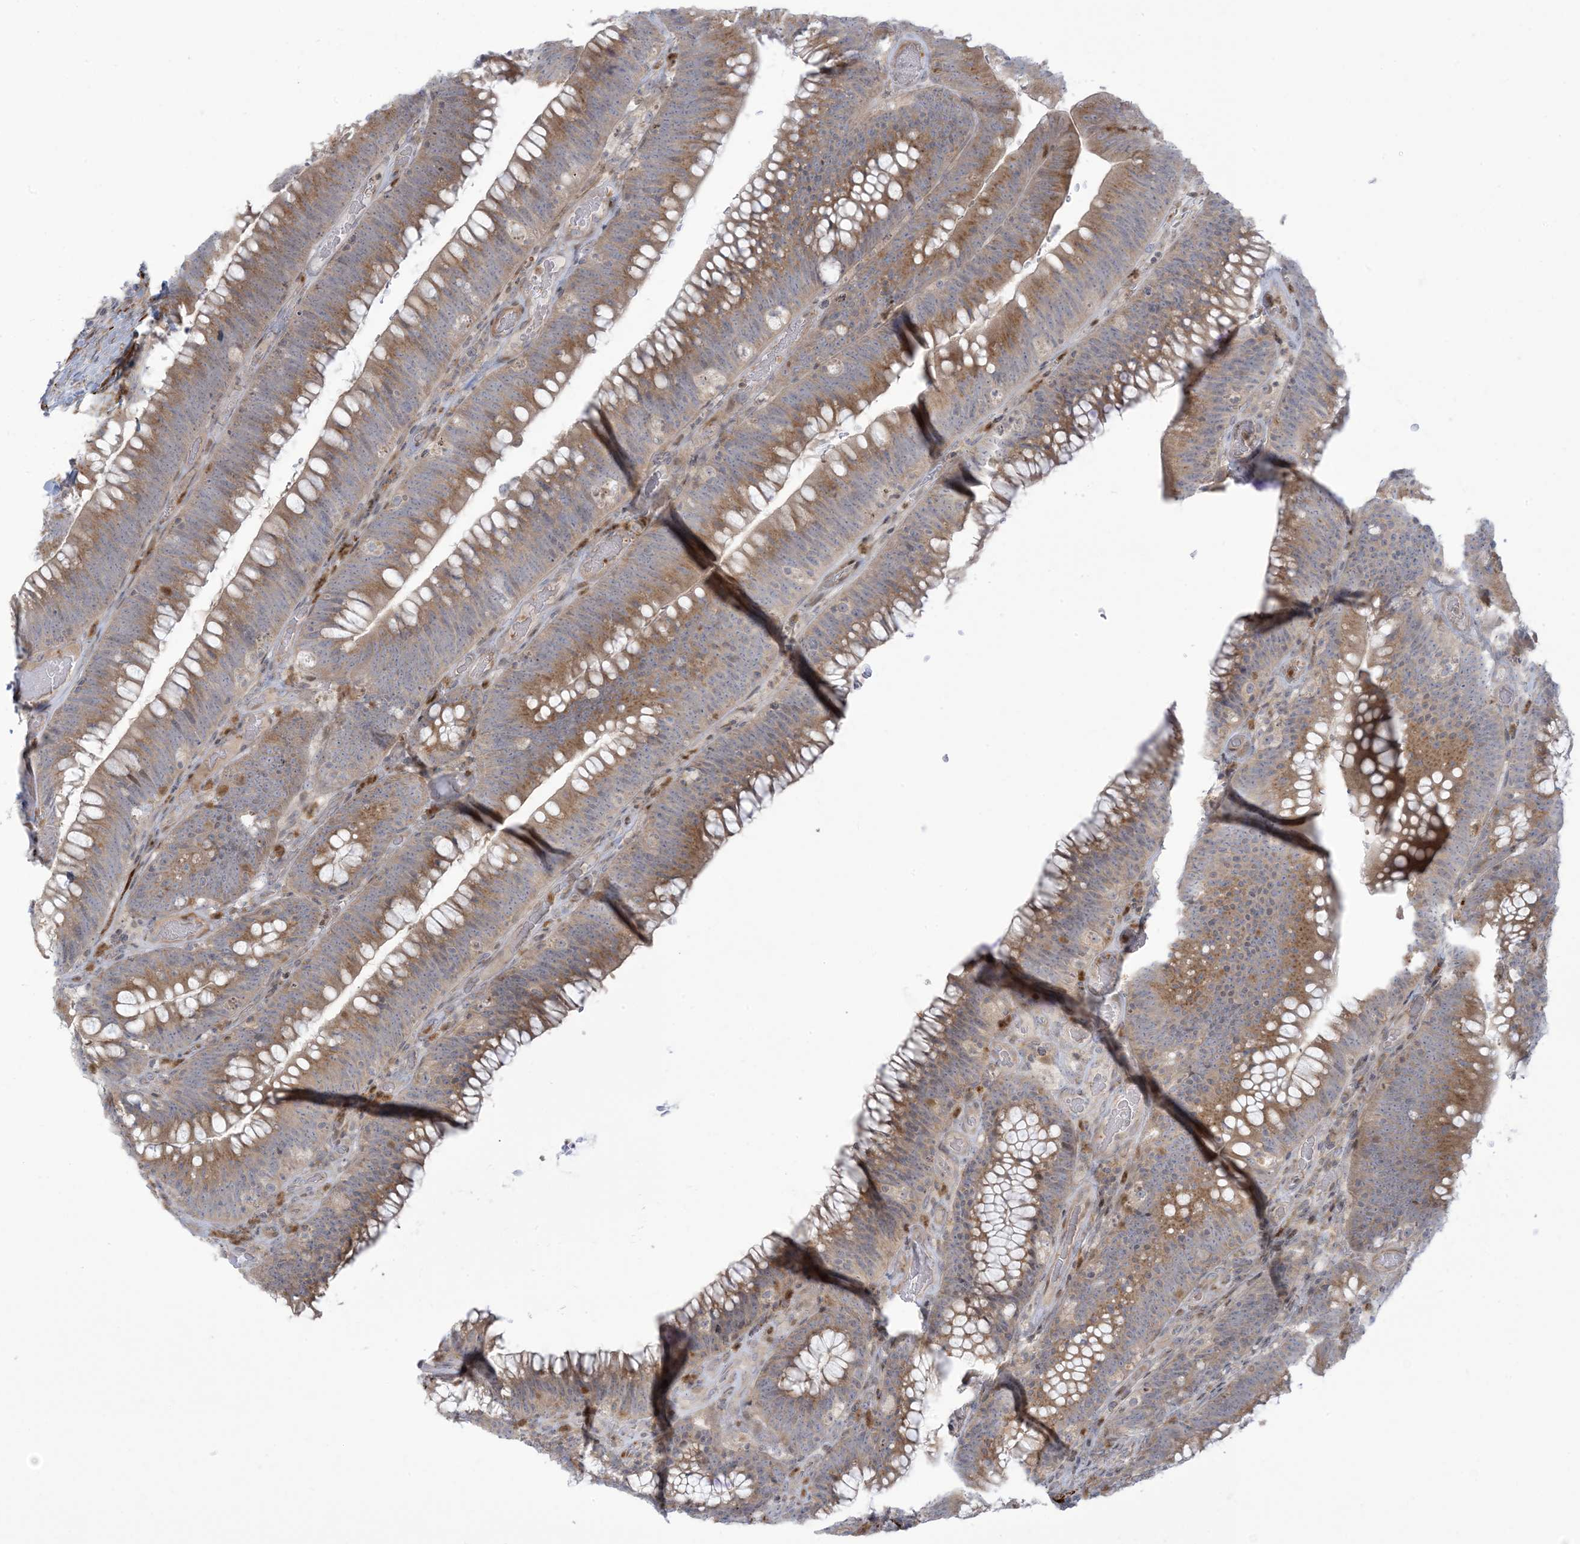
{"staining": {"intensity": "moderate", "quantity": ">75%", "location": "cytoplasmic/membranous"}, "tissue": "colorectal cancer", "cell_type": "Tumor cells", "image_type": "cancer", "snomed": [{"axis": "morphology", "description": "Normal tissue, NOS"}, {"axis": "topography", "description": "Colon"}], "caption": "Protein staining displays moderate cytoplasmic/membranous positivity in about >75% of tumor cells in colorectal cancer.", "gene": "AFTPH", "patient": {"sex": "female", "age": 82}}